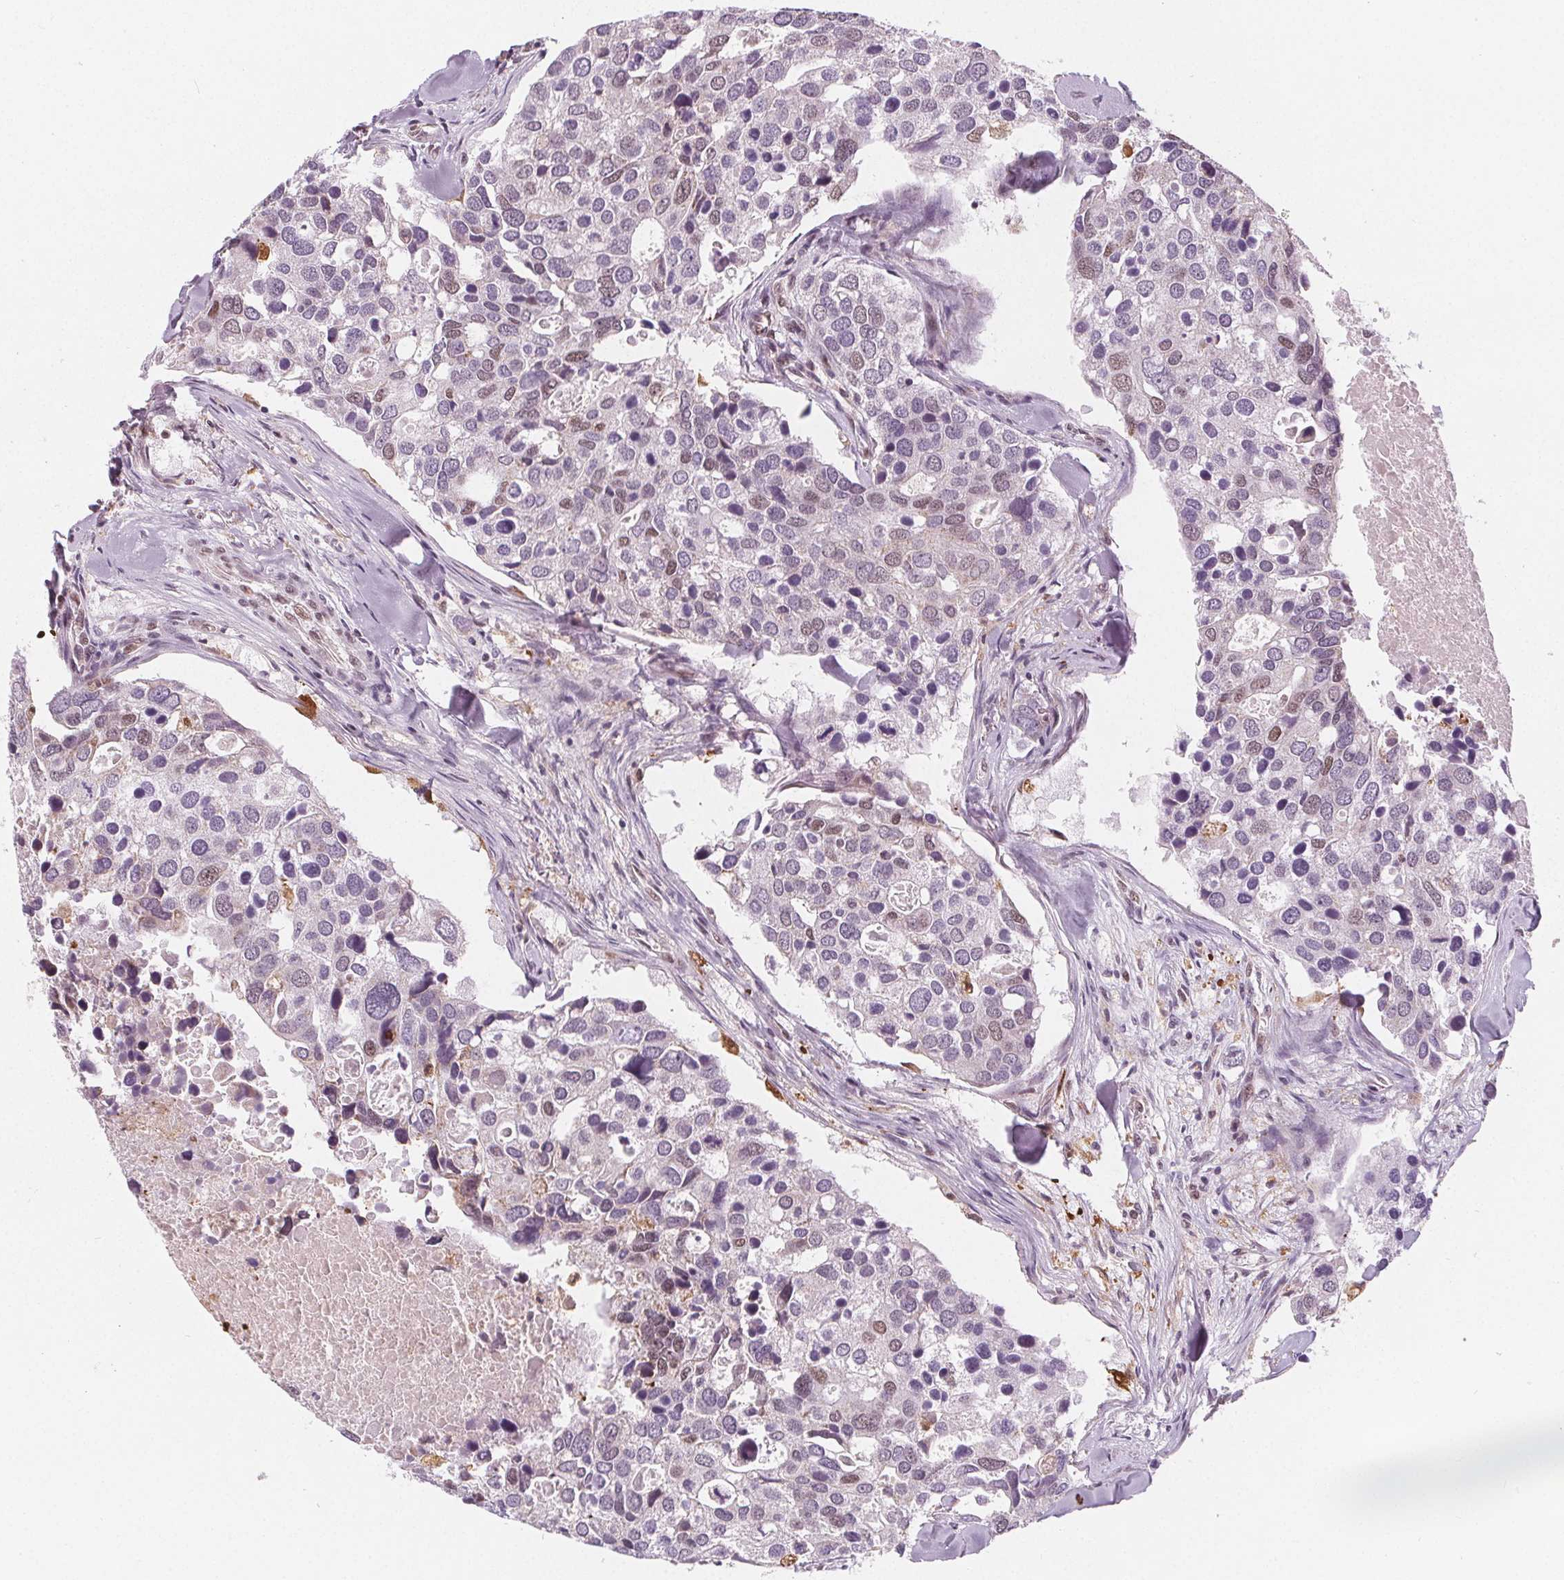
{"staining": {"intensity": "moderate", "quantity": "<25%", "location": "nuclear"}, "tissue": "breast cancer", "cell_type": "Tumor cells", "image_type": "cancer", "snomed": [{"axis": "morphology", "description": "Duct carcinoma"}, {"axis": "topography", "description": "Breast"}], "caption": "Breast cancer stained with DAB immunohistochemistry reveals low levels of moderate nuclear expression in about <25% of tumor cells.", "gene": "DPM2", "patient": {"sex": "female", "age": 83}}